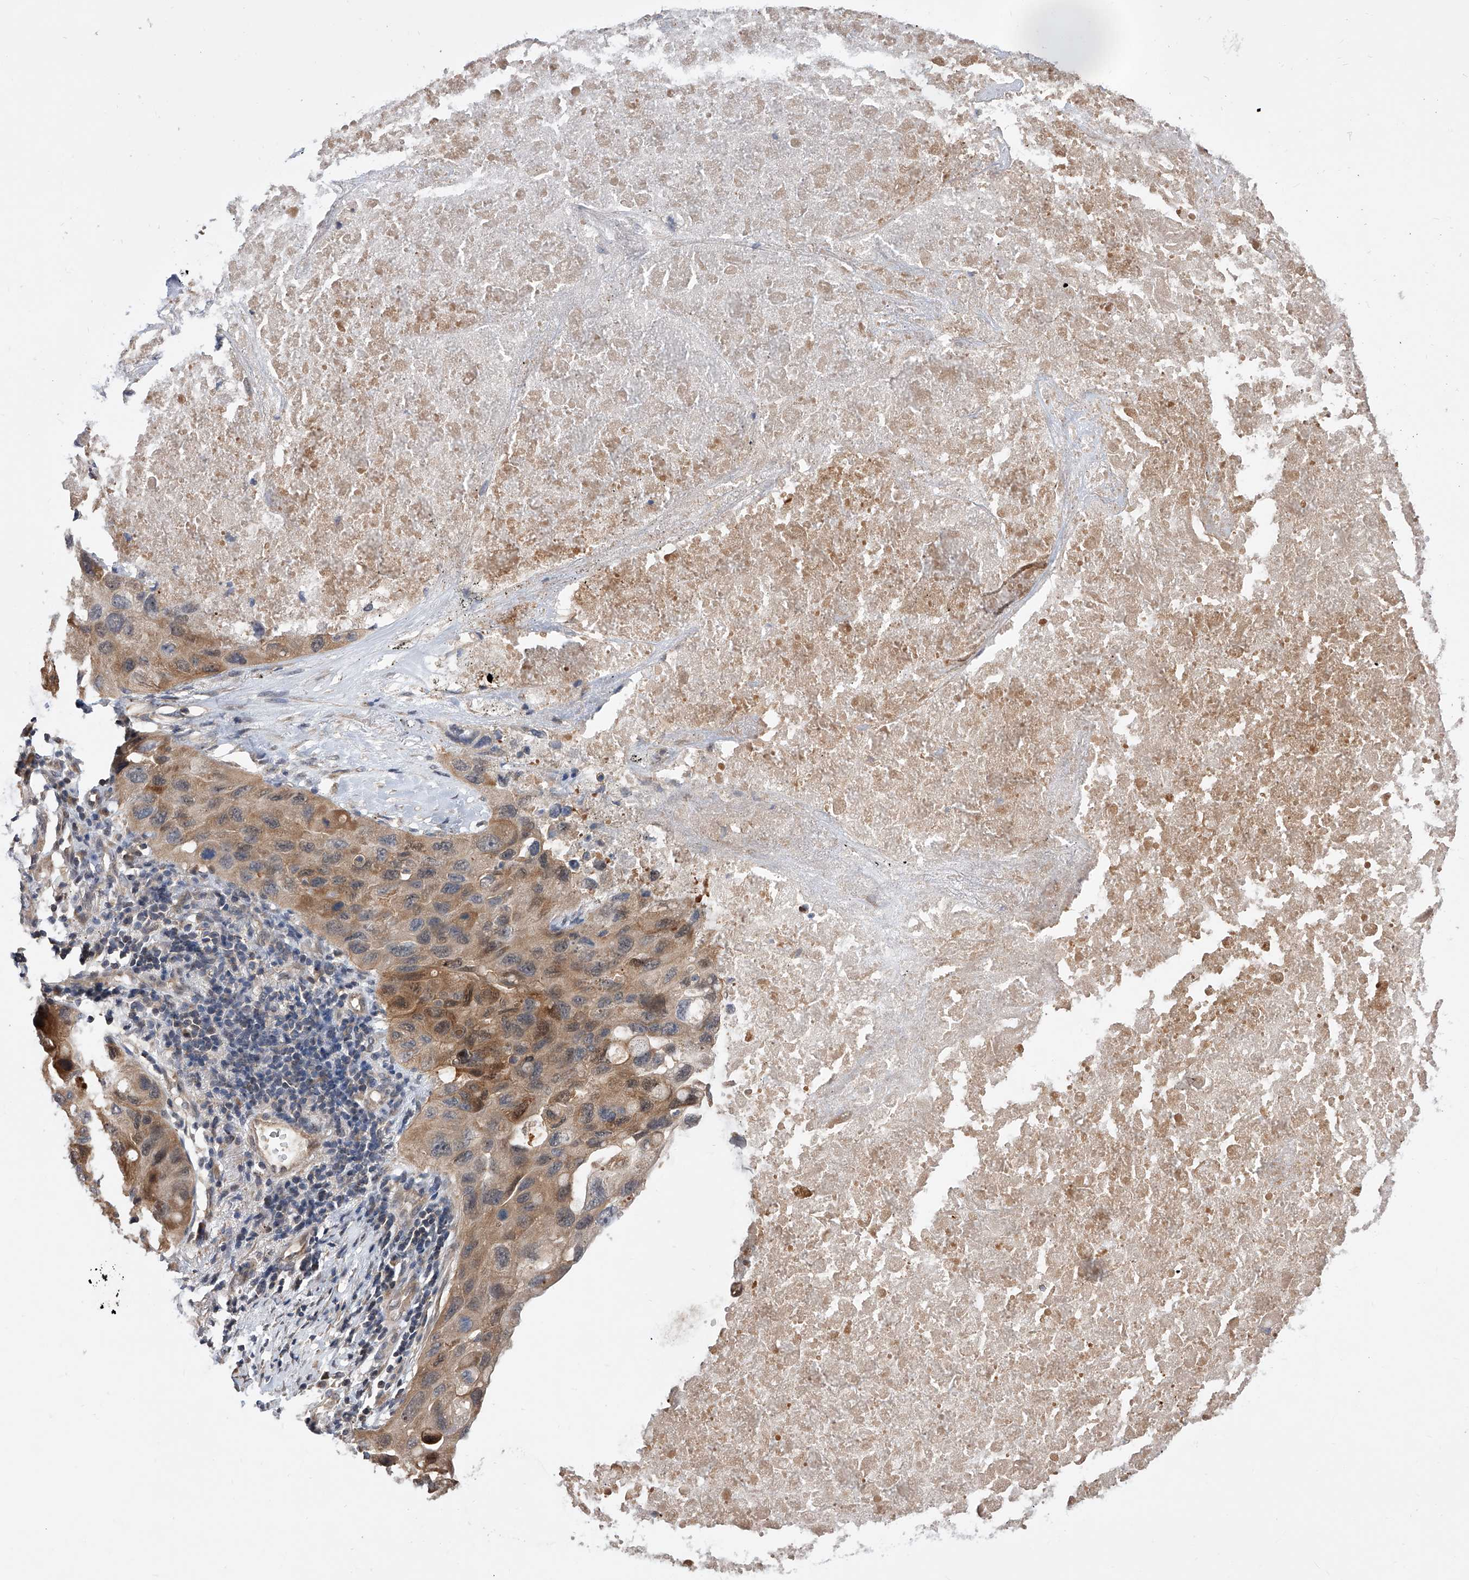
{"staining": {"intensity": "moderate", "quantity": ">75%", "location": "cytoplasmic/membranous,nuclear"}, "tissue": "lung cancer", "cell_type": "Tumor cells", "image_type": "cancer", "snomed": [{"axis": "morphology", "description": "Squamous cell carcinoma, NOS"}, {"axis": "topography", "description": "Lung"}], "caption": "Lung squamous cell carcinoma tissue reveals moderate cytoplasmic/membranous and nuclear staining in approximately >75% of tumor cells, visualized by immunohistochemistry.", "gene": "GMDS", "patient": {"sex": "female", "age": 73}}